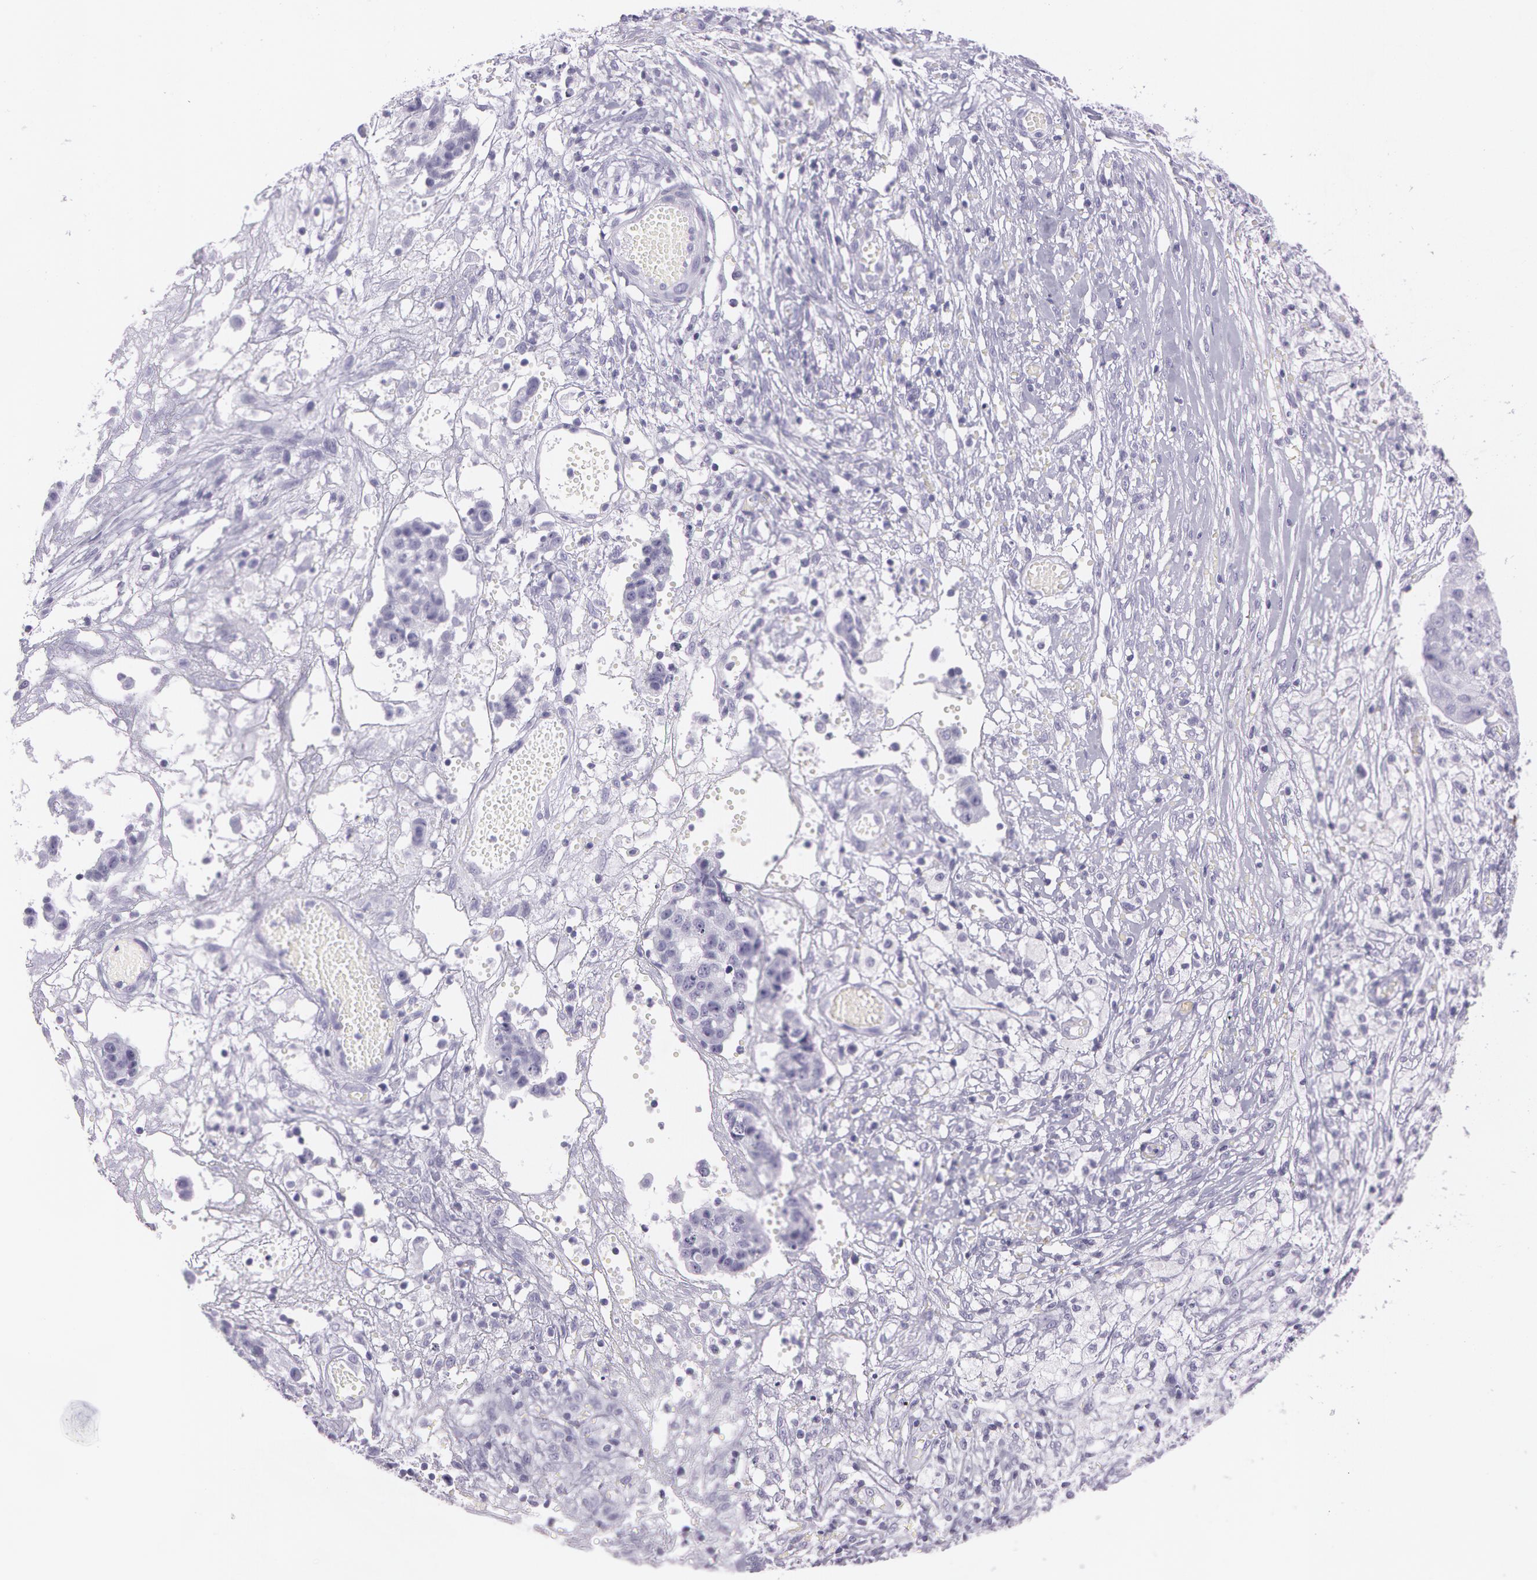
{"staining": {"intensity": "negative", "quantity": "none", "location": "none"}, "tissue": "ovarian cancer", "cell_type": "Tumor cells", "image_type": "cancer", "snomed": [{"axis": "morphology", "description": "Carcinoma, endometroid"}, {"axis": "topography", "description": "Ovary"}], "caption": "Tumor cells show no significant protein staining in ovarian cancer (endometroid carcinoma).", "gene": "SNCG", "patient": {"sex": "female", "age": 42}}